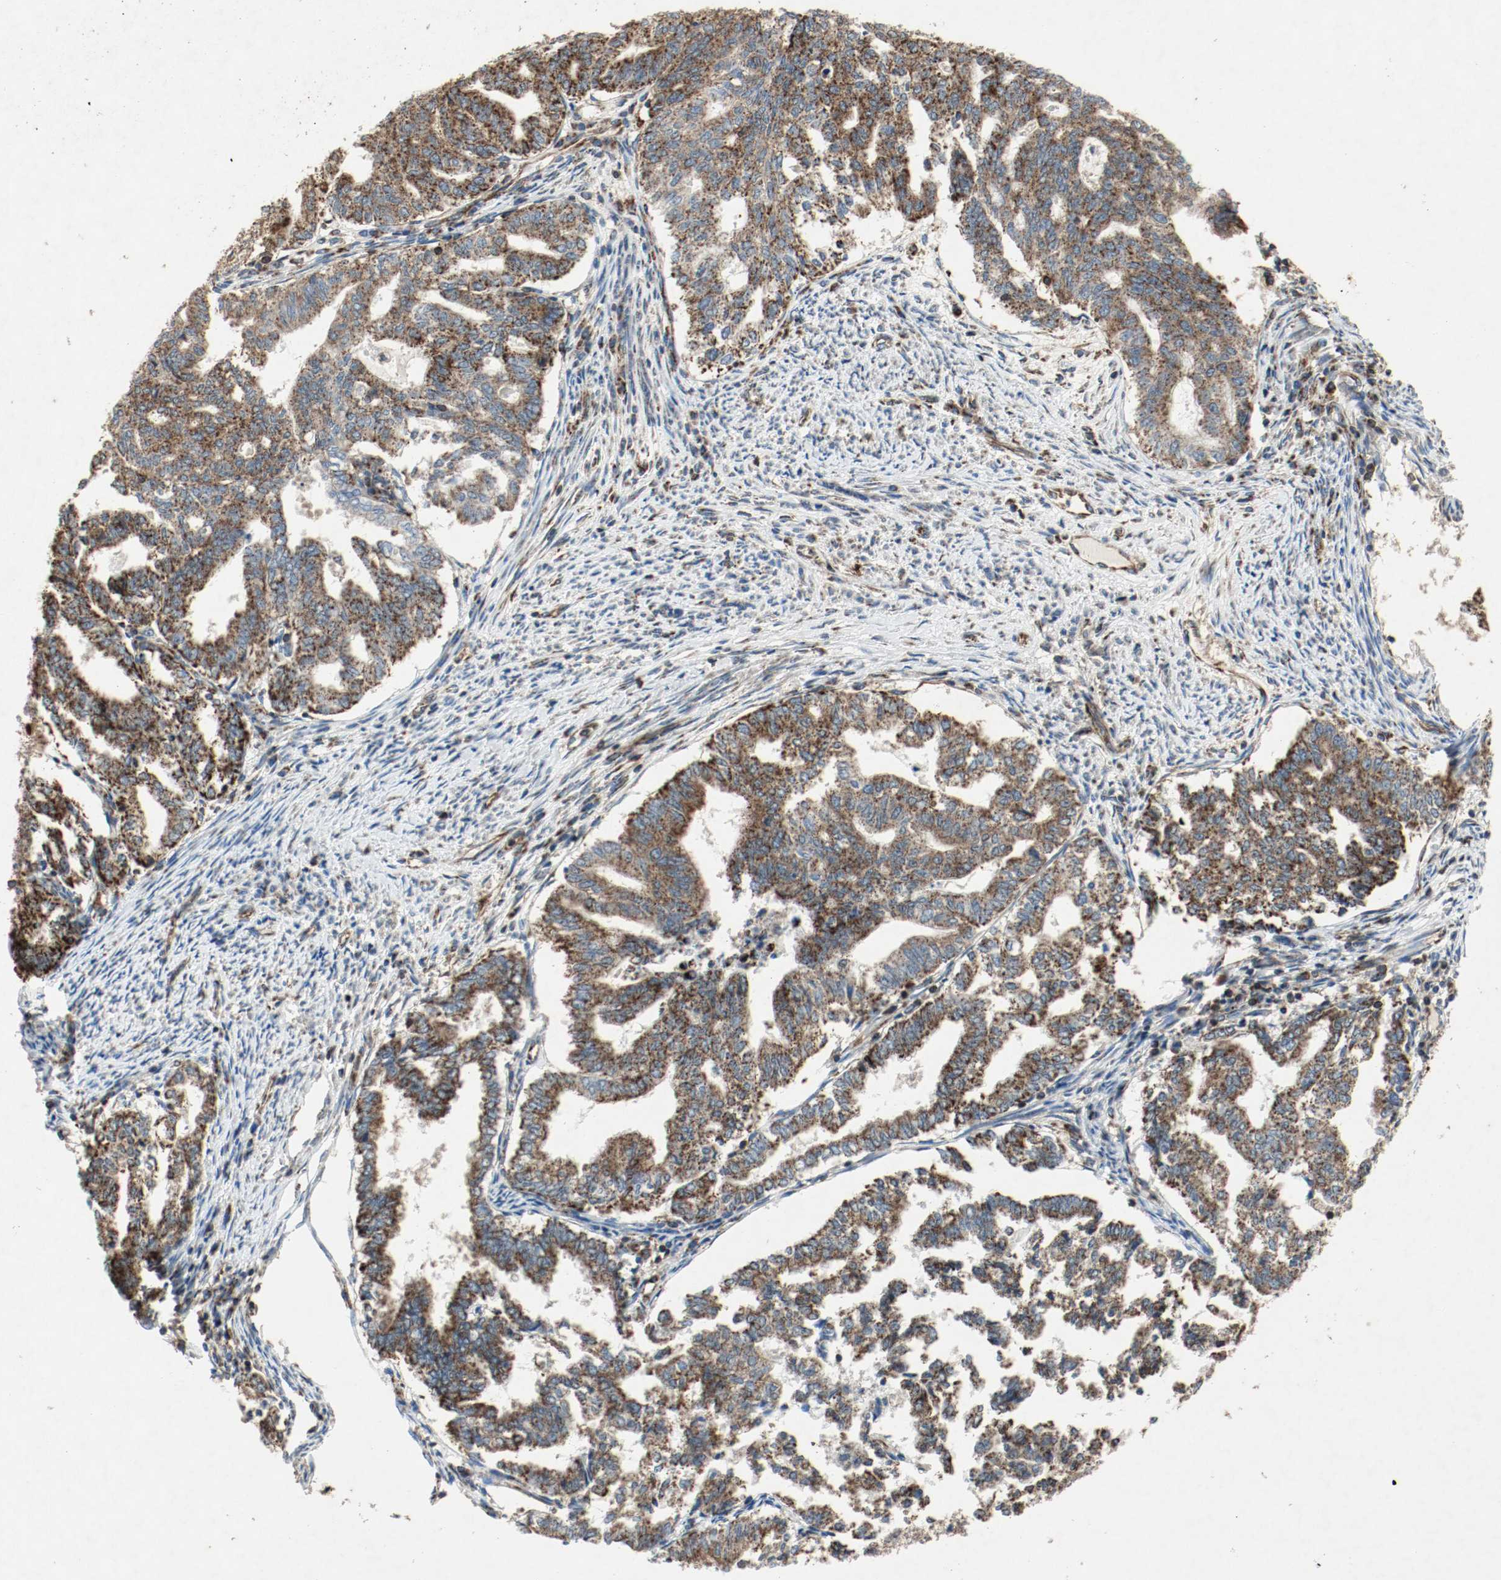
{"staining": {"intensity": "strong", "quantity": ">75%", "location": "cytoplasmic/membranous"}, "tissue": "endometrial cancer", "cell_type": "Tumor cells", "image_type": "cancer", "snomed": [{"axis": "morphology", "description": "Adenocarcinoma, NOS"}, {"axis": "topography", "description": "Endometrium"}], "caption": "IHC staining of endometrial cancer (adenocarcinoma), which demonstrates high levels of strong cytoplasmic/membranous positivity in about >75% of tumor cells indicating strong cytoplasmic/membranous protein staining. The staining was performed using DAB (3,3'-diaminobenzidine) (brown) for protein detection and nuclei were counterstained in hematoxylin (blue).", "gene": "PLCG1", "patient": {"sex": "female", "age": 79}}